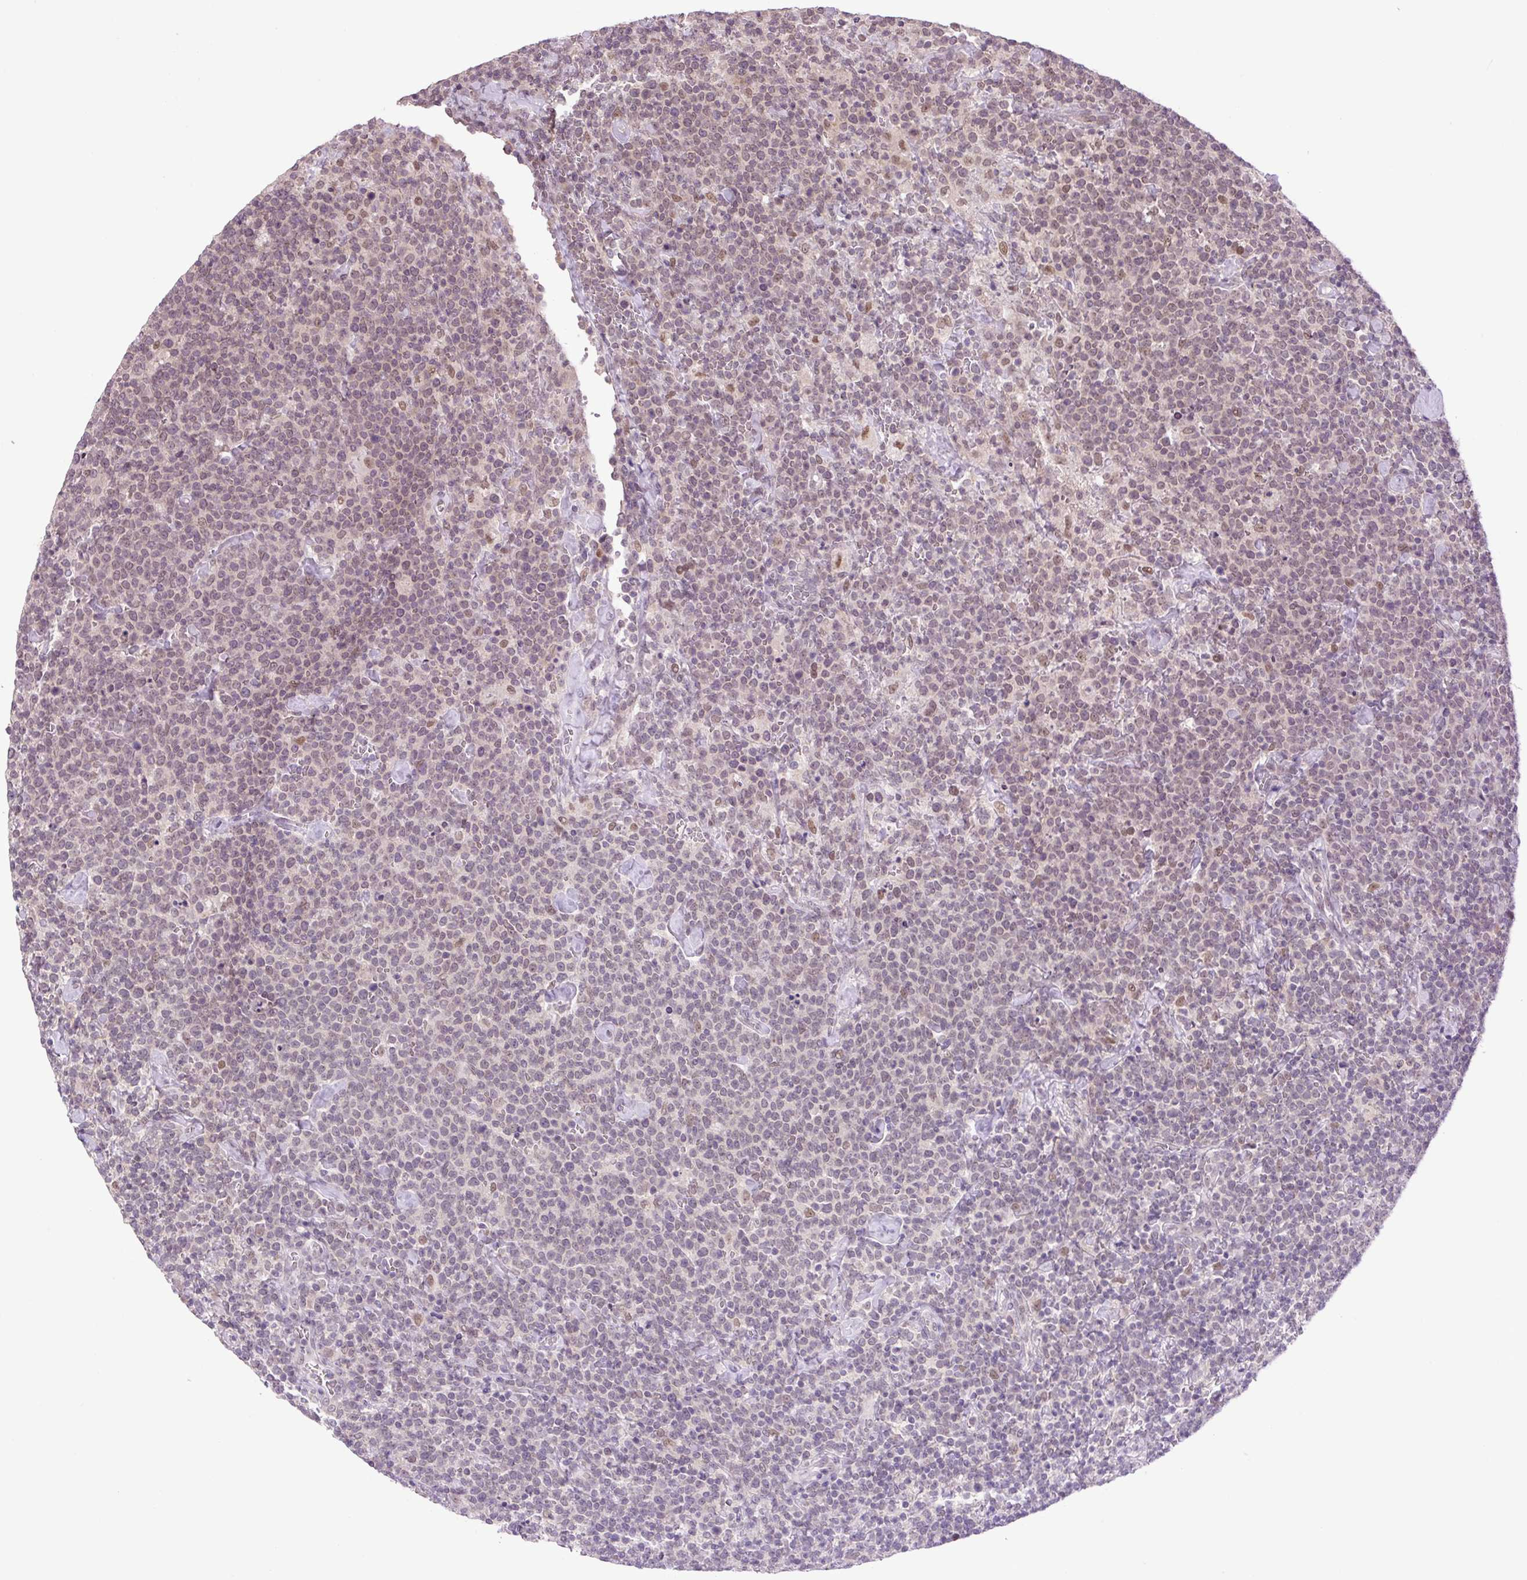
{"staining": {"intensity": "weak", "quantity": "25%-75%", "location": "nuclear"}, "tissue": "lymphoma", "cell_type": "Tumor cells", "image_type": "cancer", "snomed": [{"axis": "morphology", "description": "Malignant lymphoma, non-Hodgkin's type, High grade"}, {"axis": "topography", "description": "Lymph node"}], "caption": "The histopathology image demonstrates immunohistochemical staining of lymphoma. There is weak nuclear staining is present in about 25%-75% of tumor cells.", "gene": "KPNA1", "patient": {"sex": "male", "age": 61}}